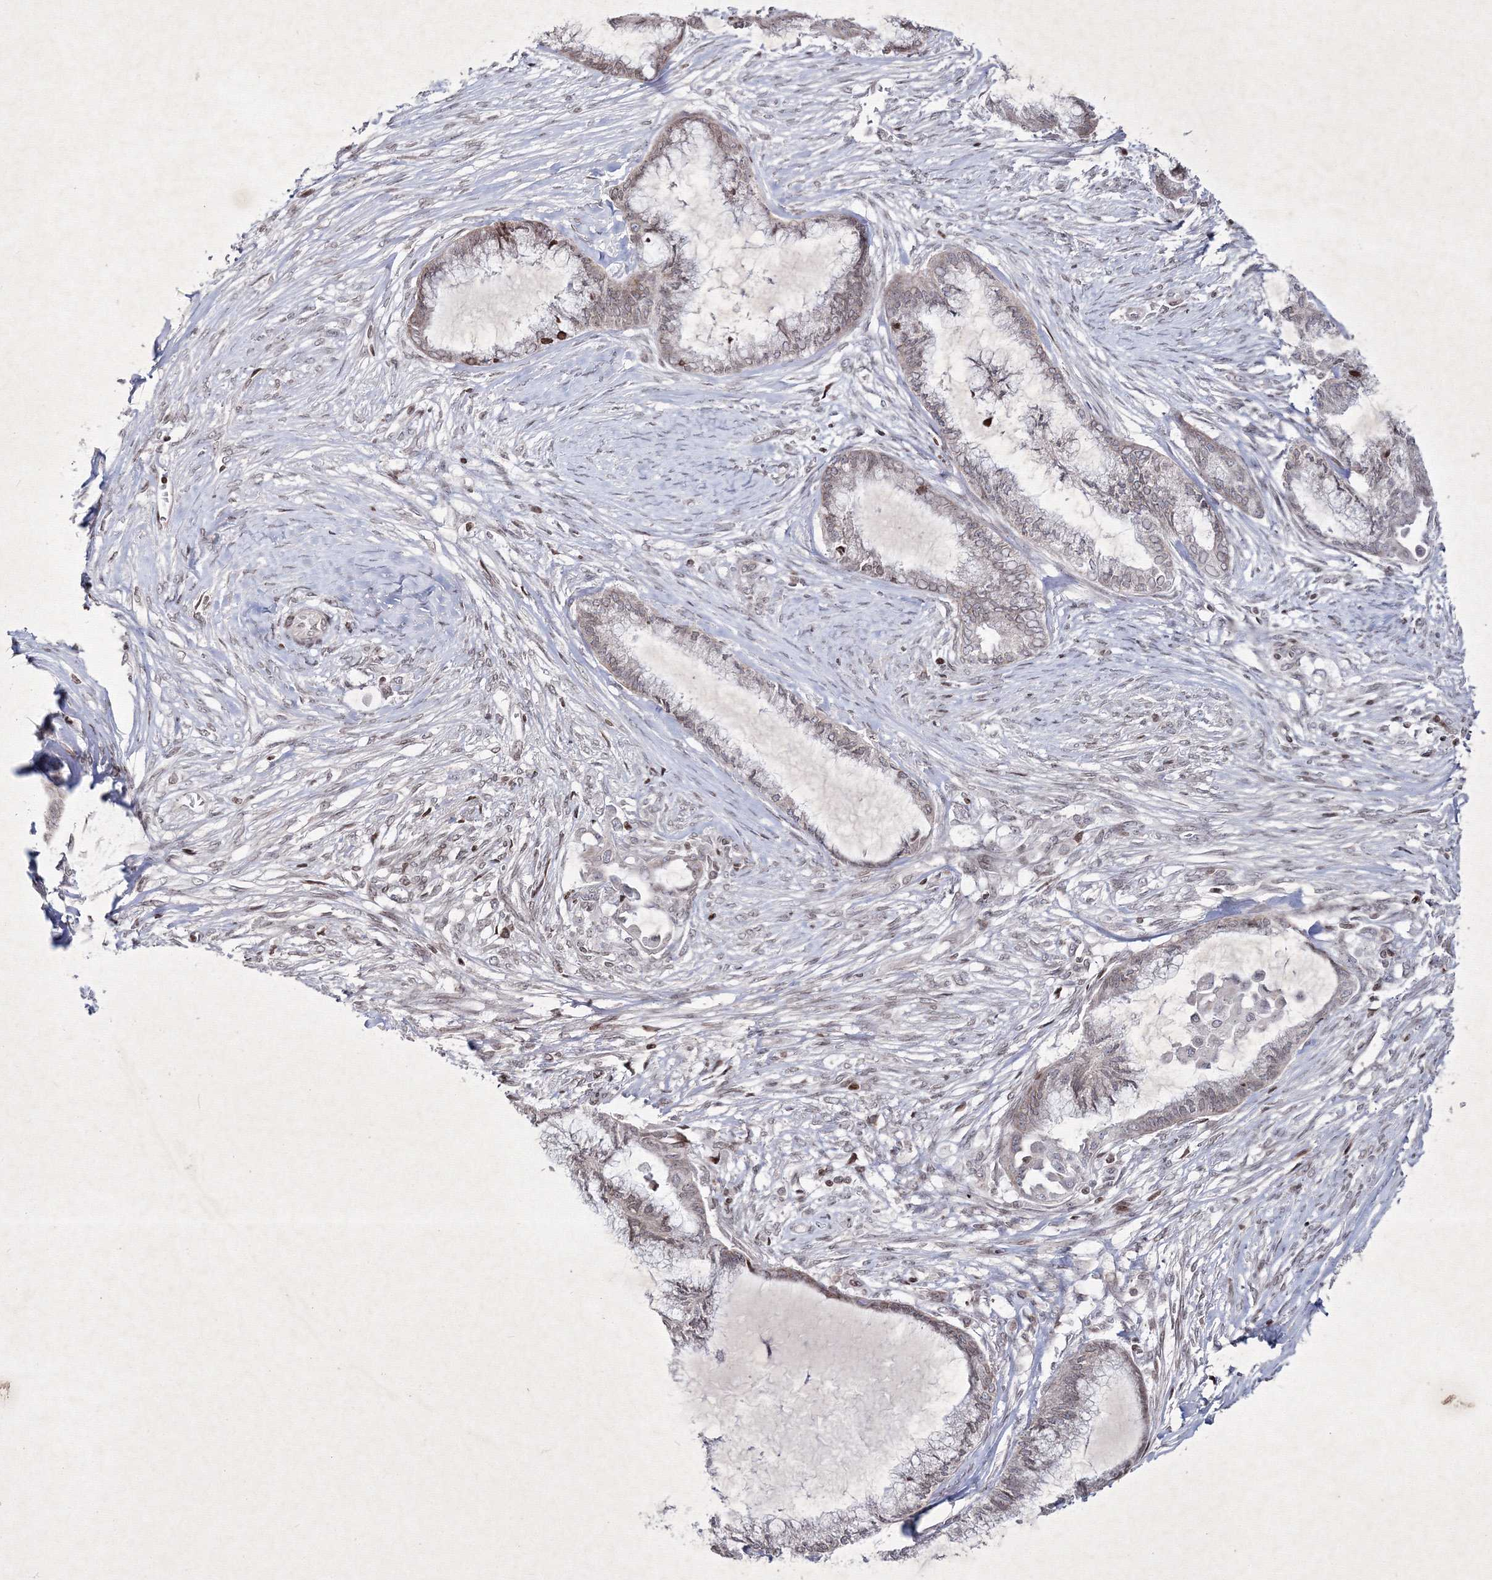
{"staining": {"intensity": "negative", "quantity": "none", "location": "none"}, "tissue": "endometrial cancer", "cell_type": "Tumor cells", "image_type": "cancer", "snomed": [{"axis": "morphology", "description": "Adenocarcinoma, NOS"}, {"axis": "topography", "description": "Endometrium"}], "caption": "Protein analysis of endometrial cancer (adenocarcinoma) shows no significant staining in tumor cells. (Immunohistochemistry, brightfield microscopy, high magnification).", "gene": "SMIM29", "patient": {"sex": "female", "age": 86}}